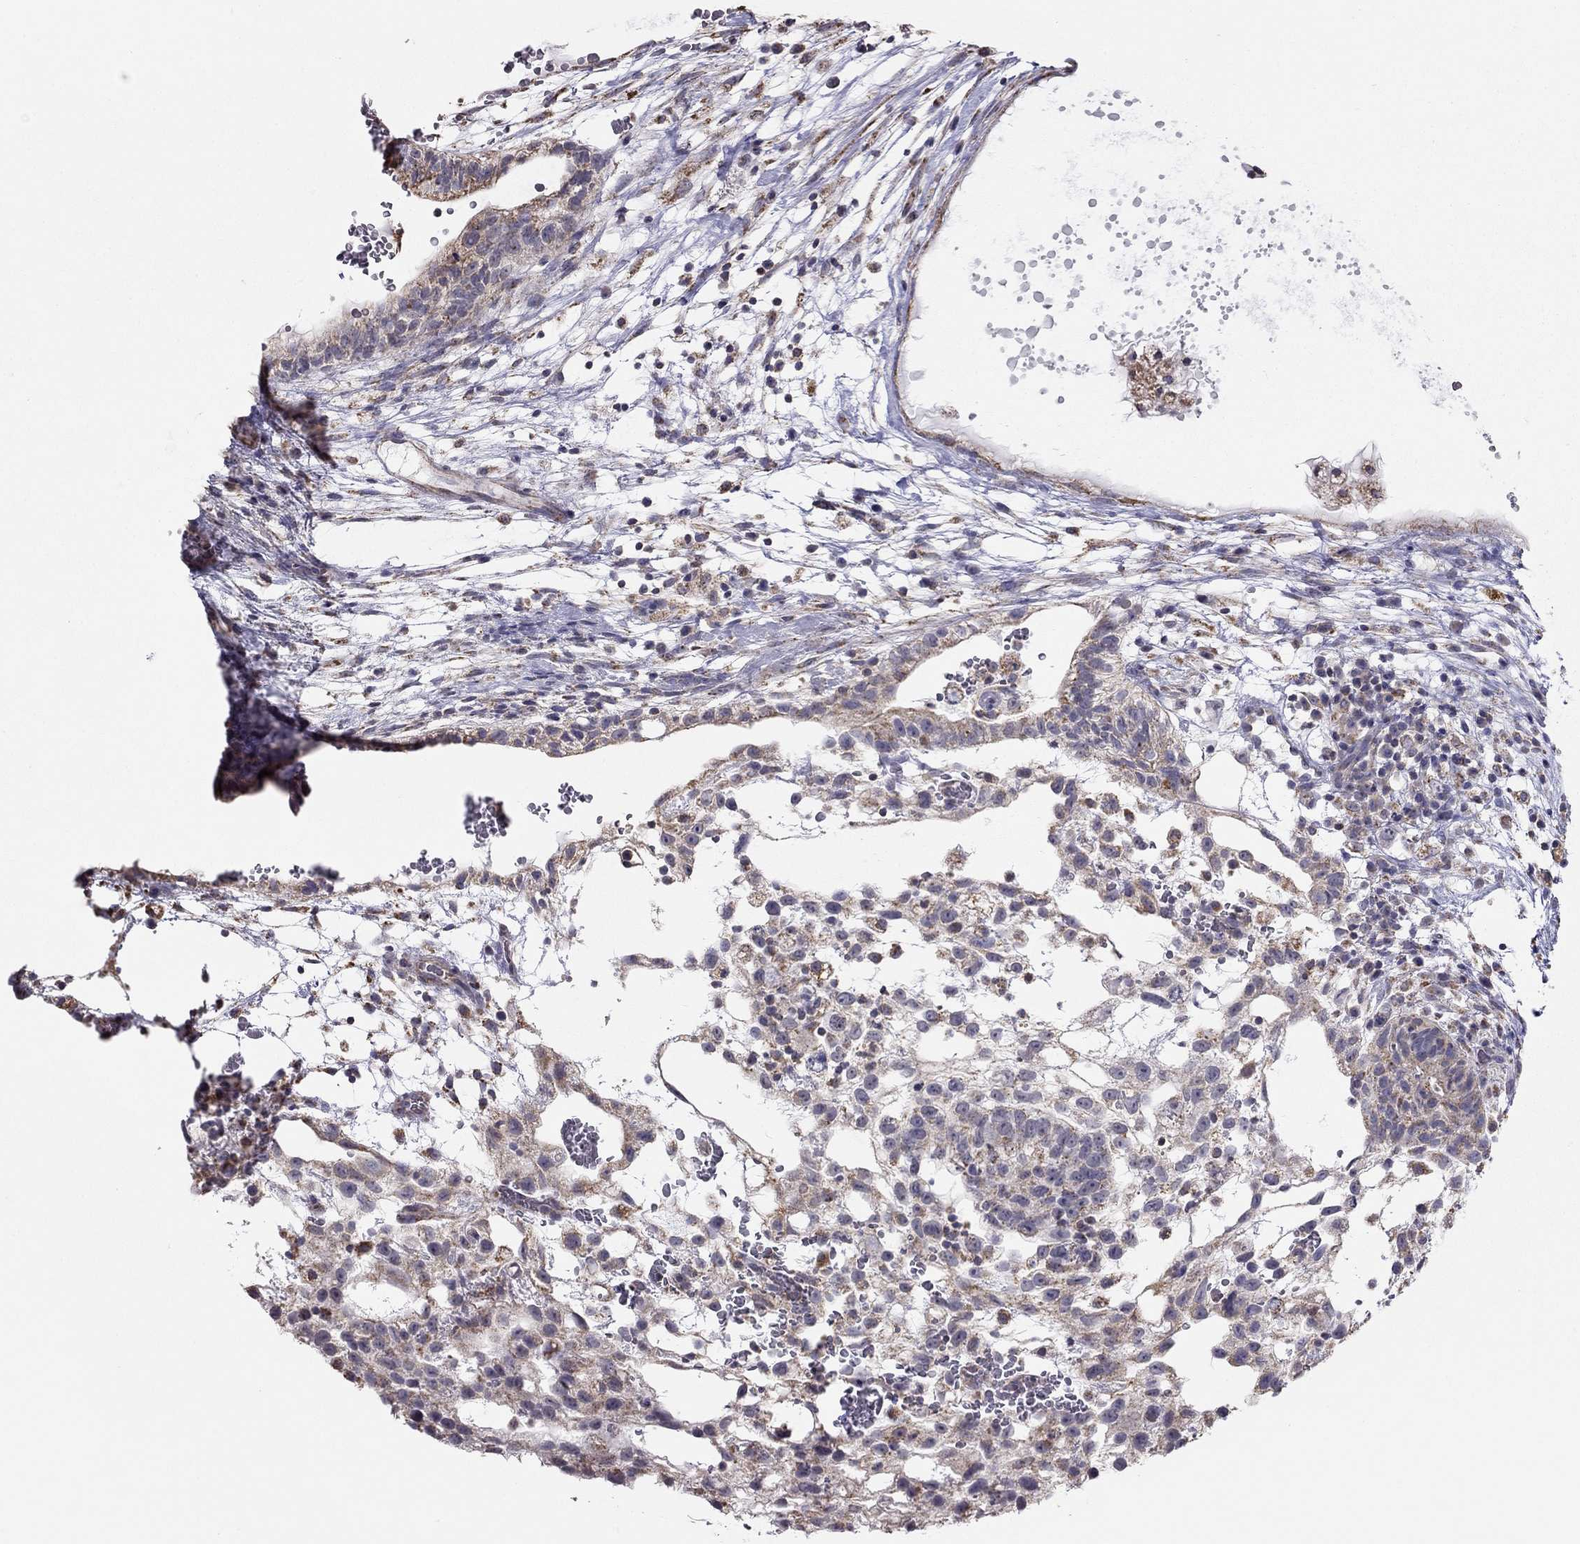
{"staining": {"intensity": "weak", "quantity": "25%-75%", "location": "cytoplasmic/membranous"}, "tissue": "testis cancer", "cell_type": "Tumor cells", "image_type": "cancer", "snomed": [{"axis": "morphology", "description": "Normal tissue, NOS"}, {"axis": "morphology", "description": "Carcinoma, Embryonal, NOS"}, {"axis": "topography", "description": "Testis"}], "caption": "Immunohistochemical staining of human testis cancer displays weak cytoplasmic/membranous protein expression in about 25%-75% of tumor cells.", "gene": "LRIT3", "patient": {"sex": "male", "age": 32}}